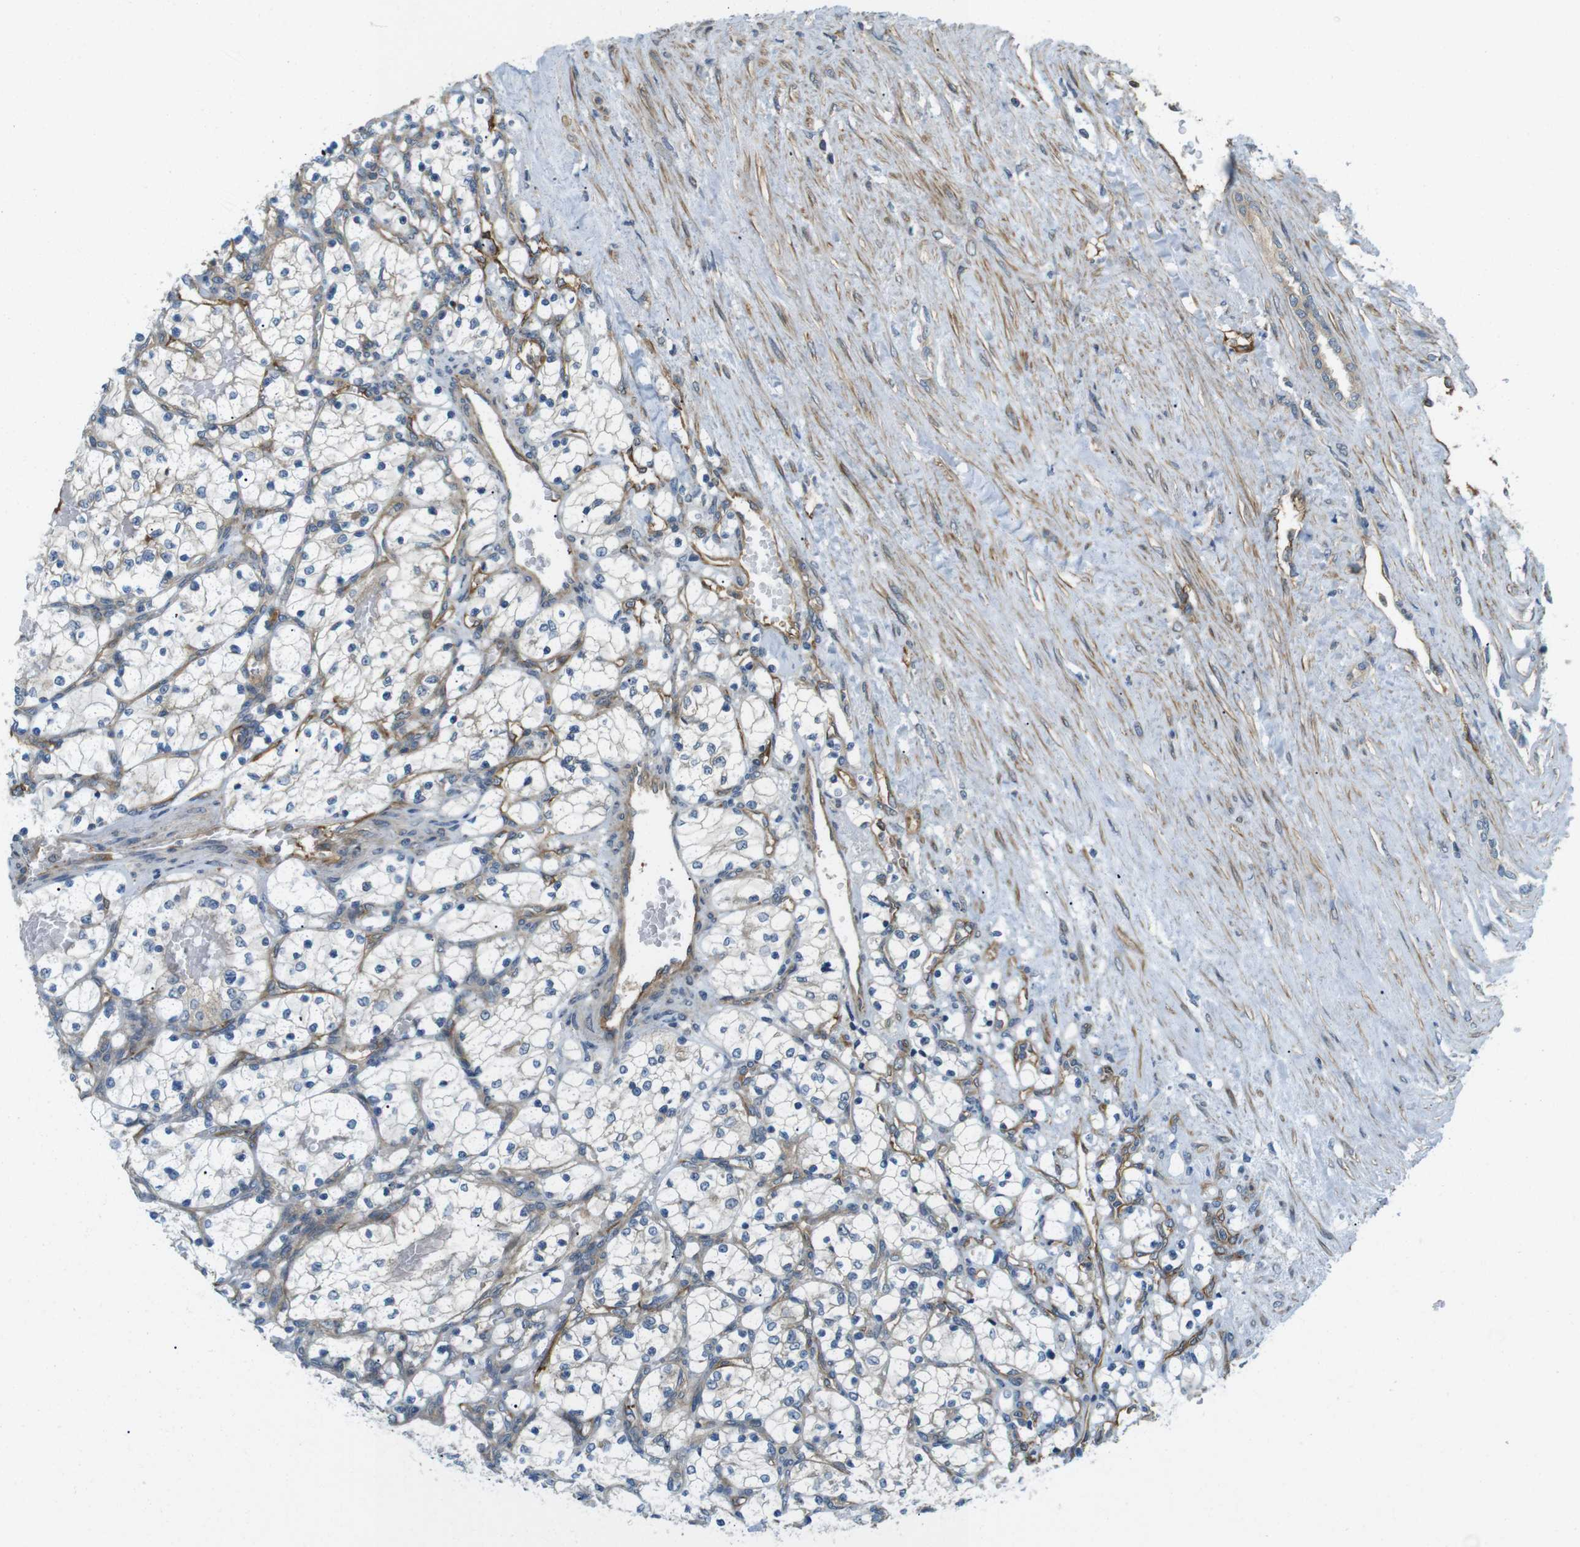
{"staining": {"intensity": "negative", "quantity": "none", "location": "none"}, "tissue": "renal cancer", "cell_type": "Tumor cells", "image_type": "cancer", "snomed": [{"axis": "morphology", "description": "Adenocarcinoma, NOS"}, {"axis": "topography", "description": "Kidney"}], "caption": "Protein analysis of renal adenocarcinoma shows no significant positivity in tumor cells.", "gene": "TSC1", "patient": {"sex": "female", "age": 69}}